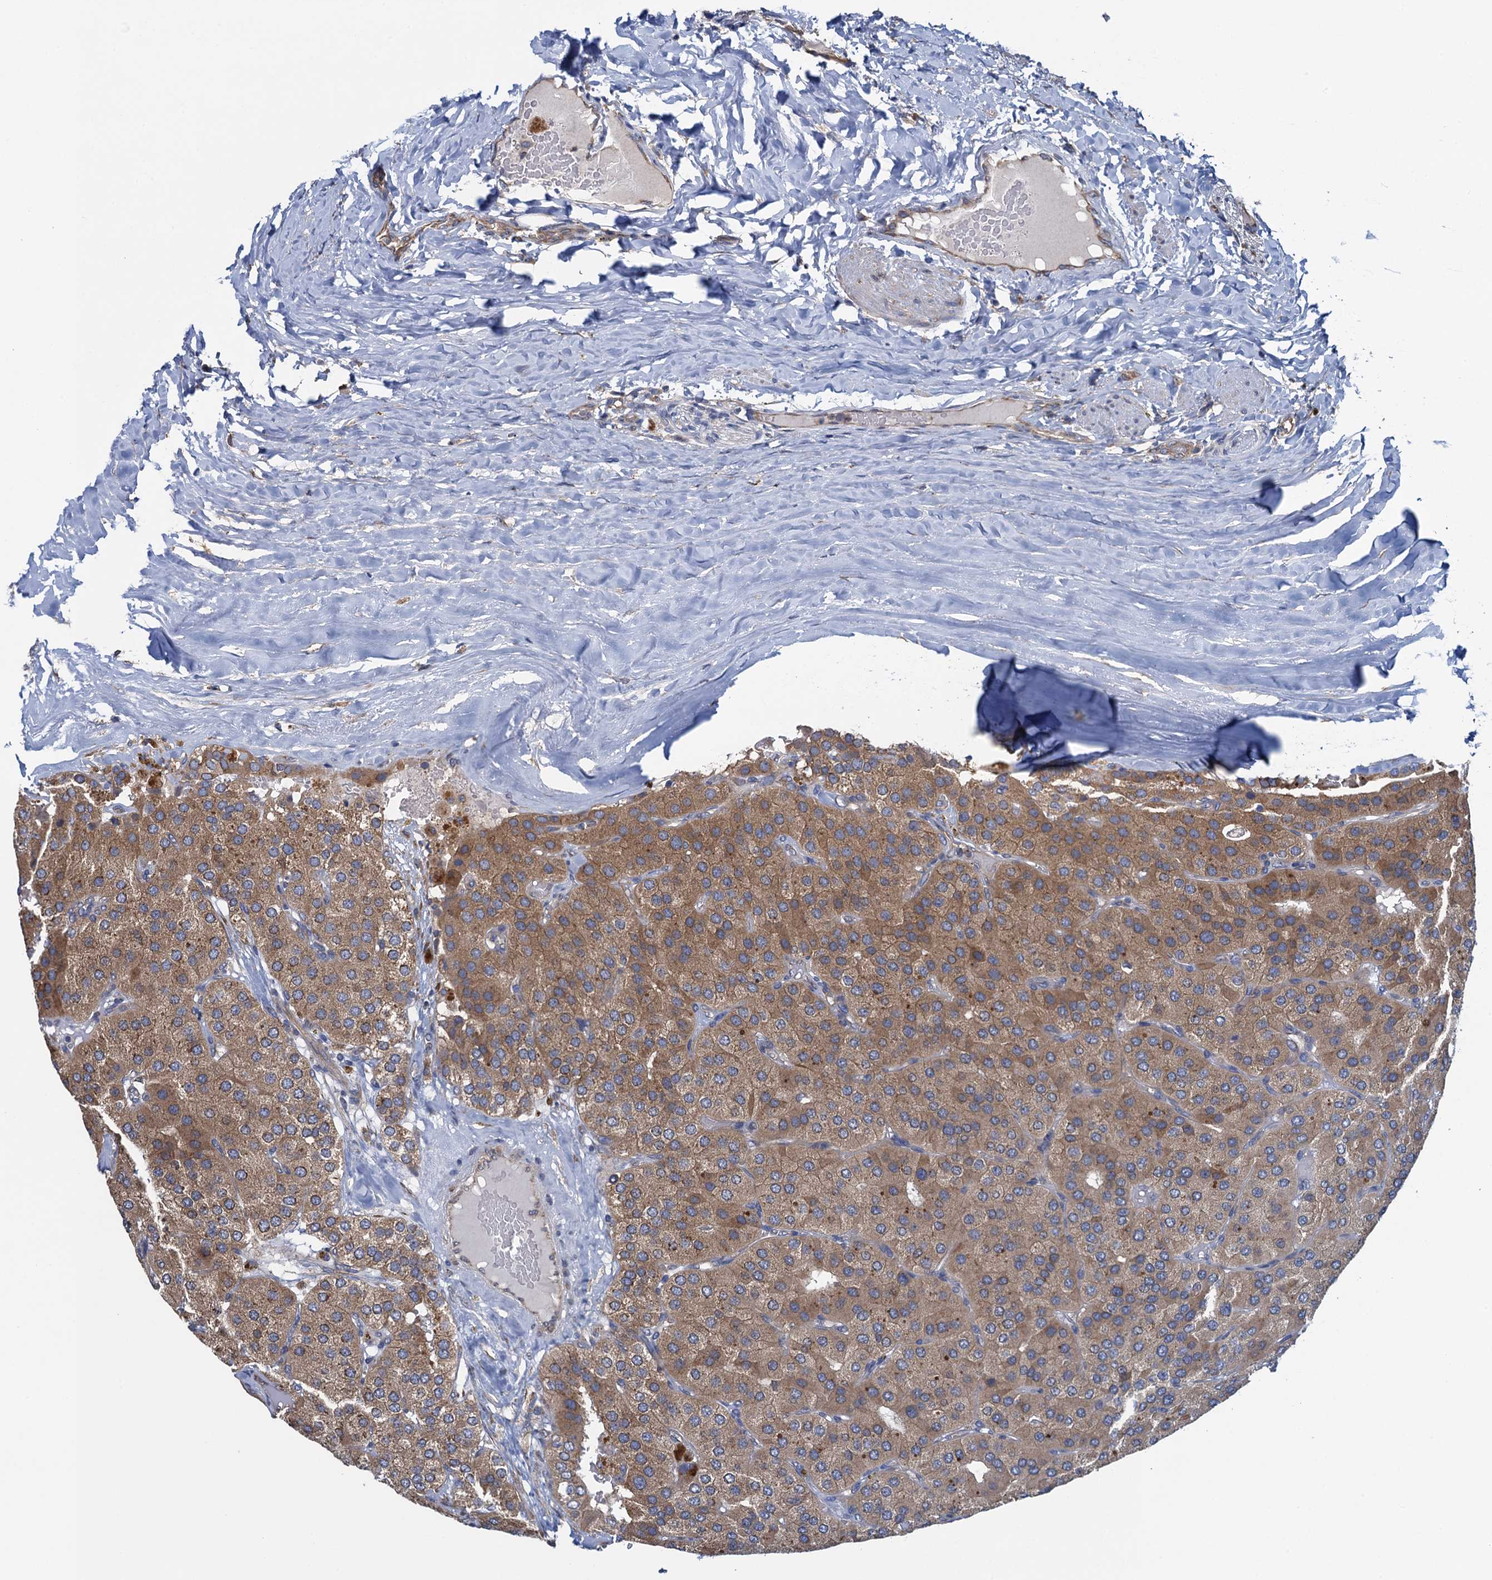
{"staining": {"intensity": "moderate", "quantity": ">75%", "location": "cytoplasmic/membranous"}, "tissue": "parathyroid gland", "cell_type": "Glandular cells", "image_type": "normal", "snomed": [{"axis": "morphology", "description": "Normal tissue, NOS"}, {"axis": "morphology", "description": "Adenoma, NOS"}, {"axis": "topography", "description": "Parathyroid gland"}], "caption": "Glandular cells demonstrate medium levels of moderate cytoplasmic/membranous positivity in about >75% of cells in benign parathyroid gland. The staining was performed using DAB to visualize the protein expression in brown, while the nuclei were stained in blue with hematoxylin (Magnification: 20x).", "gene": "ADCY9", "patient": {"sex": "female", "age": 86}}